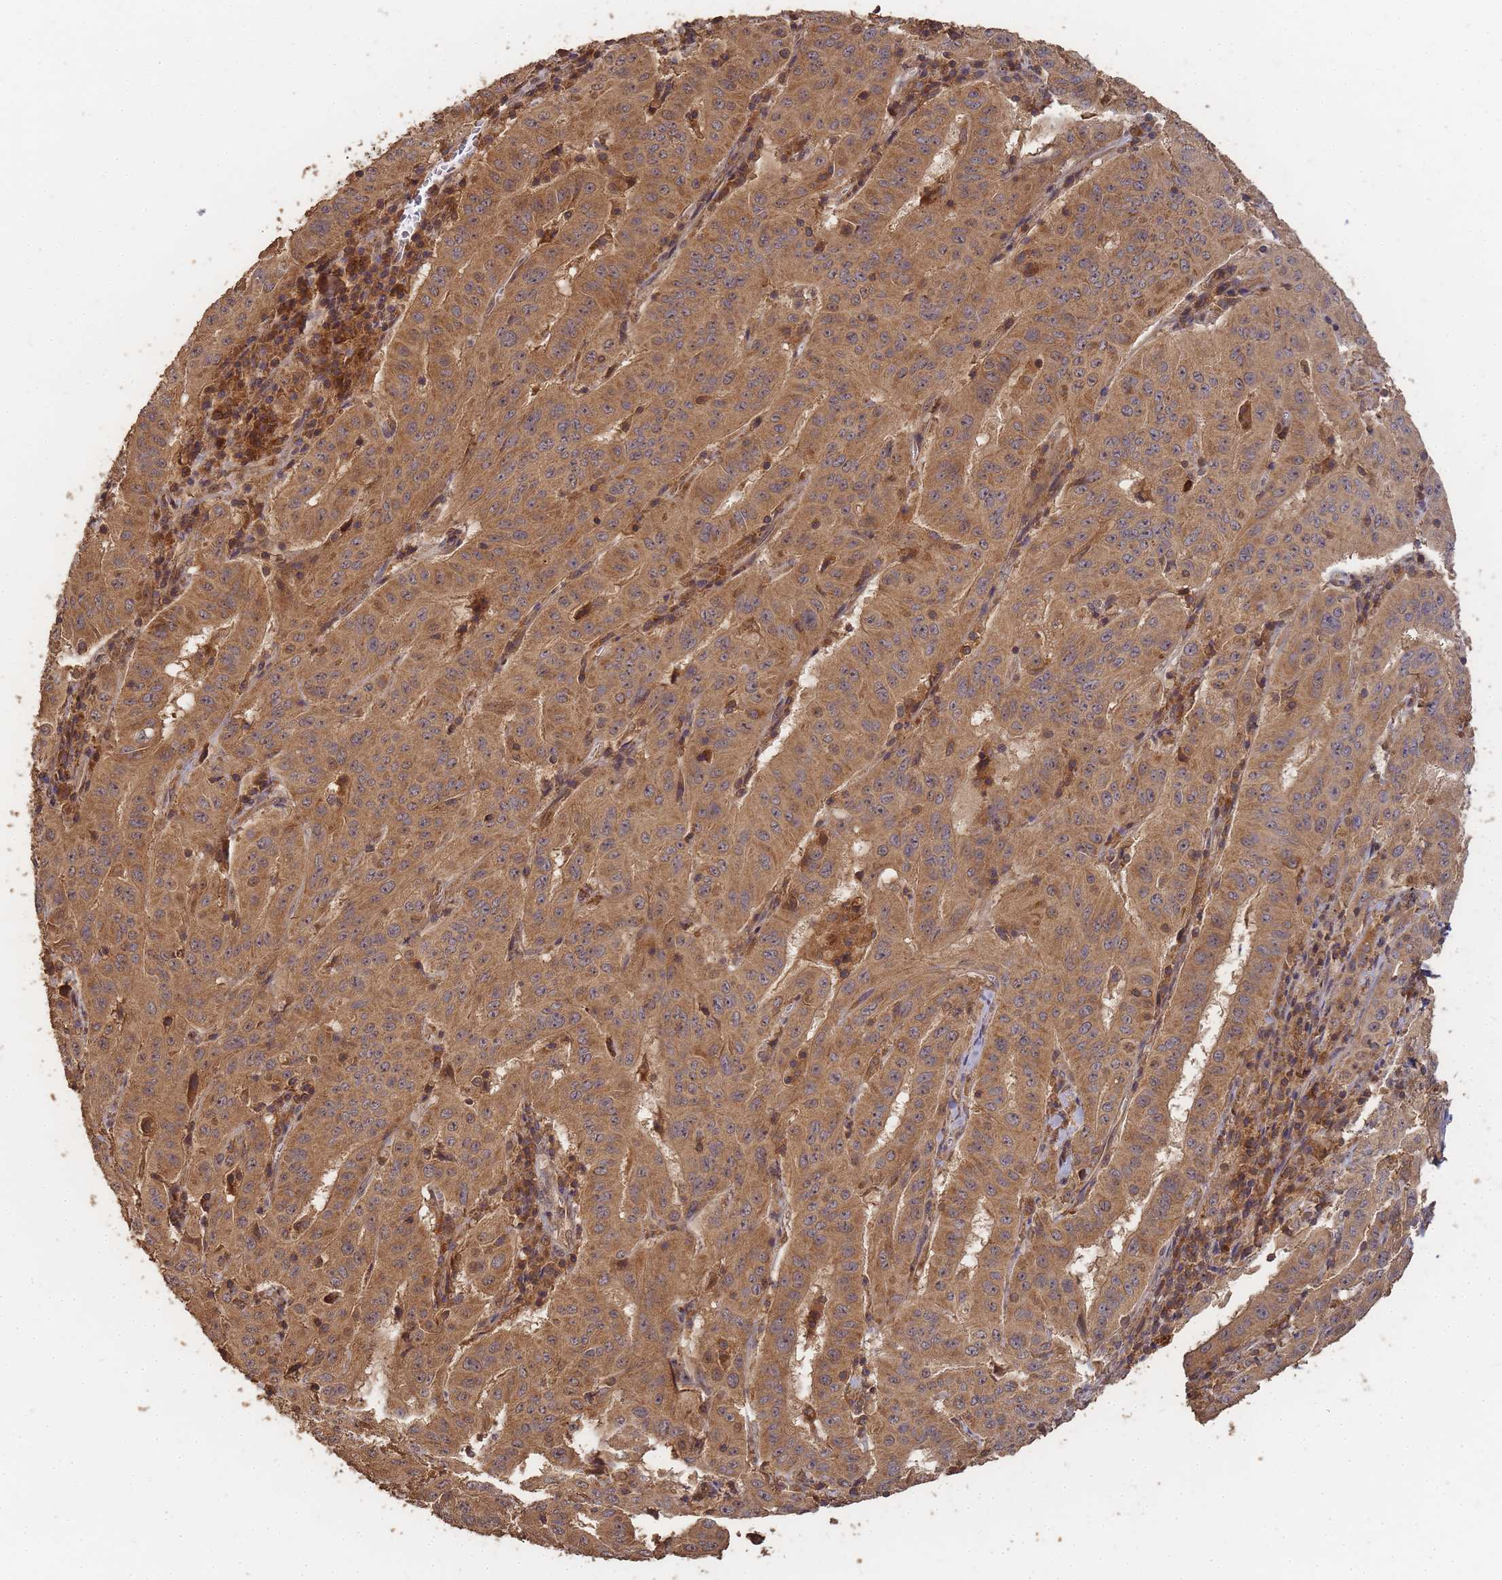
{"staining": {"intensity": "moderate", "quantity": ">75%", "location": "cytoplasmic/membranous"}, "tissue": "pancreatic cancer", "cell_type": "Tumor cells", "image_type": "cancer", "snomed": [{"axis": "morphology", "description": "Adenocarcinoma, NOS"}, {"axis": "topography", "description": "Pancreas"}], "caption": "Immunohistochemistry (DAB (3,3'-diaminobenzidine)) staining of pancreatic cancer shows moderate cytoplasmic/membranous protein positivity in approximately >75% of tumor cells.", "gene": "ALKBH1", "patient": {"sex": "male", "age": 63}}